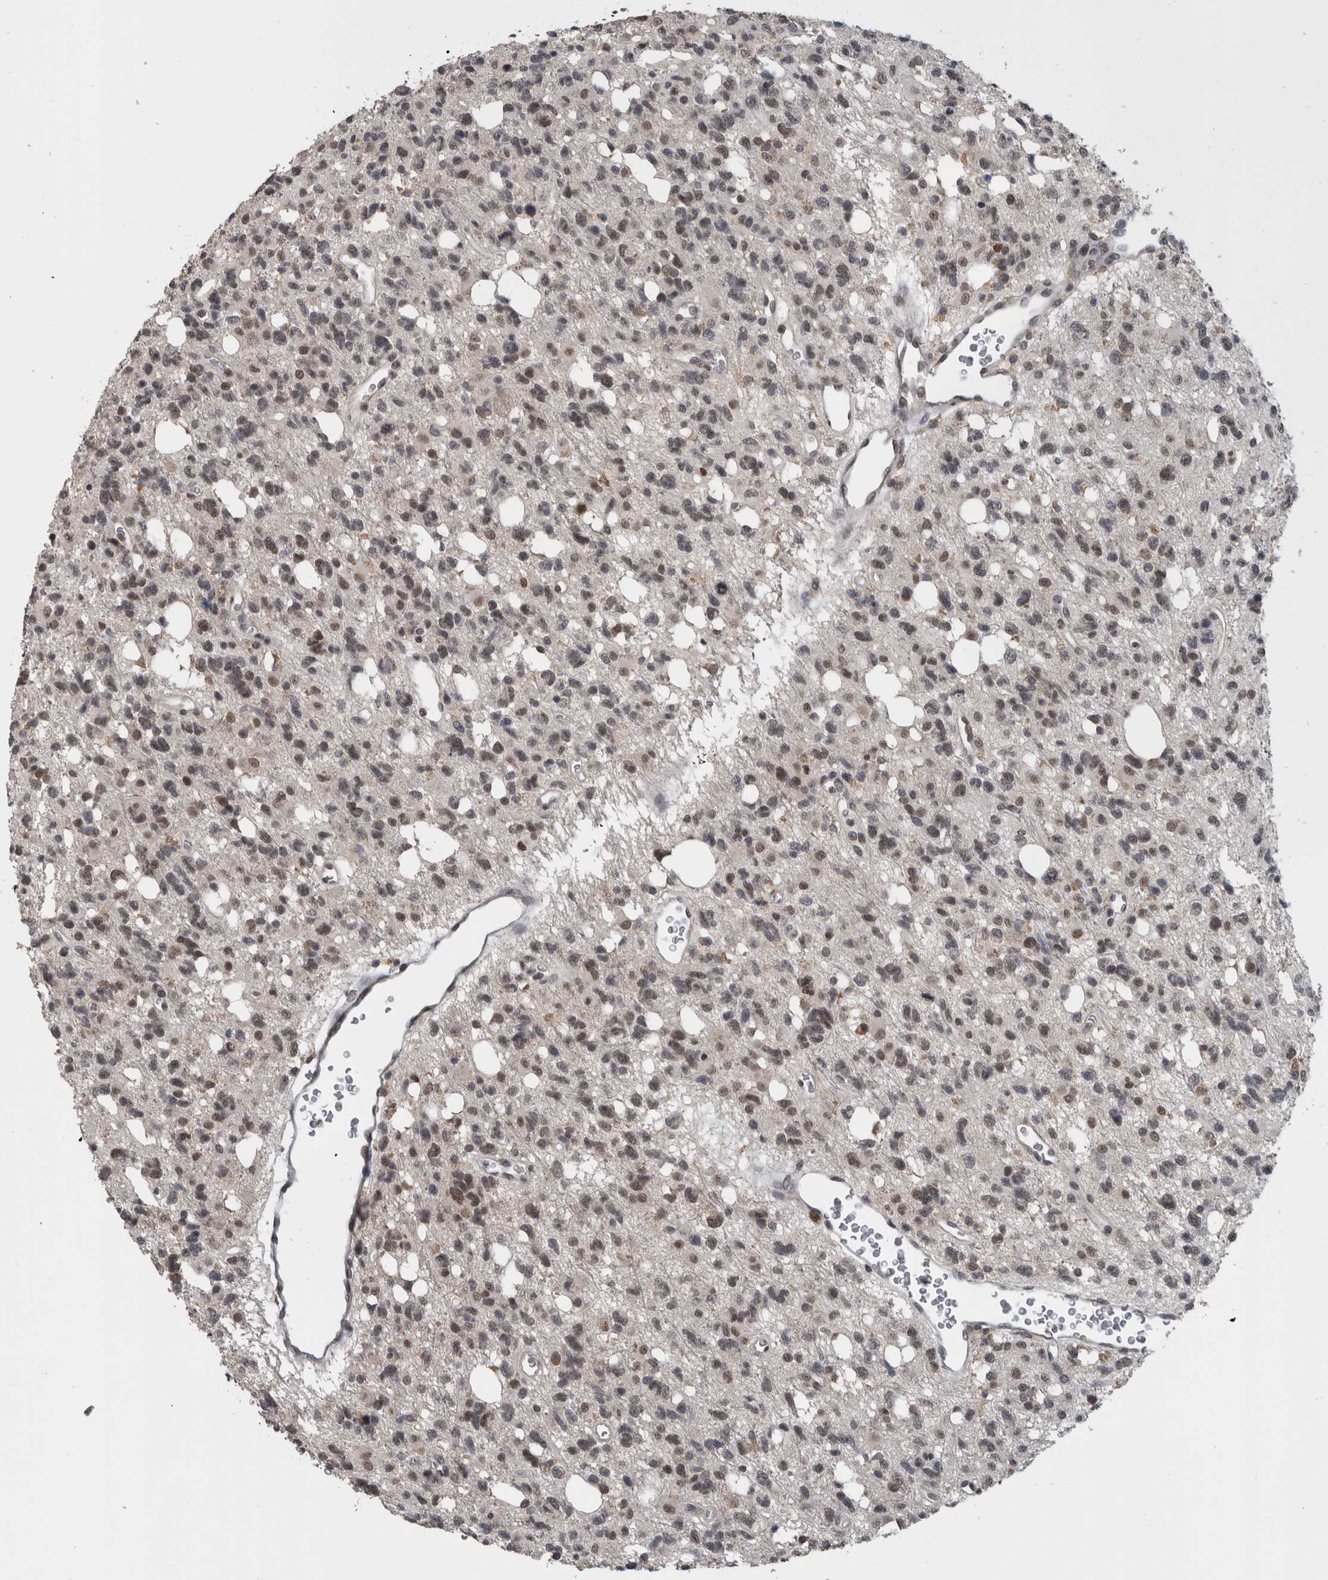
{"staining": {"intensity": "weak", "quantity": "25%-75%", "location": "nuclear"}, "tissue": "glioma", "cell_type": "Tumor cells", "image_type": "cancer", "snomed": [{"axis": "morphology", "description": "Glioma, malignant, High grade"}, {"axis": "topography", "description": "Brain"}], "caption": "Immunohistochemistry of human glioma exhibits low levels of weak nuclear positivity in about 25%-75% of tumor cells. The staining is performed using DAB brown chromogen to label protein expression. The nuclei are counter-stained blue using hematoxylin.", "gene": "ZBTB21", "patient": {"sex": "female", "age": 62}}